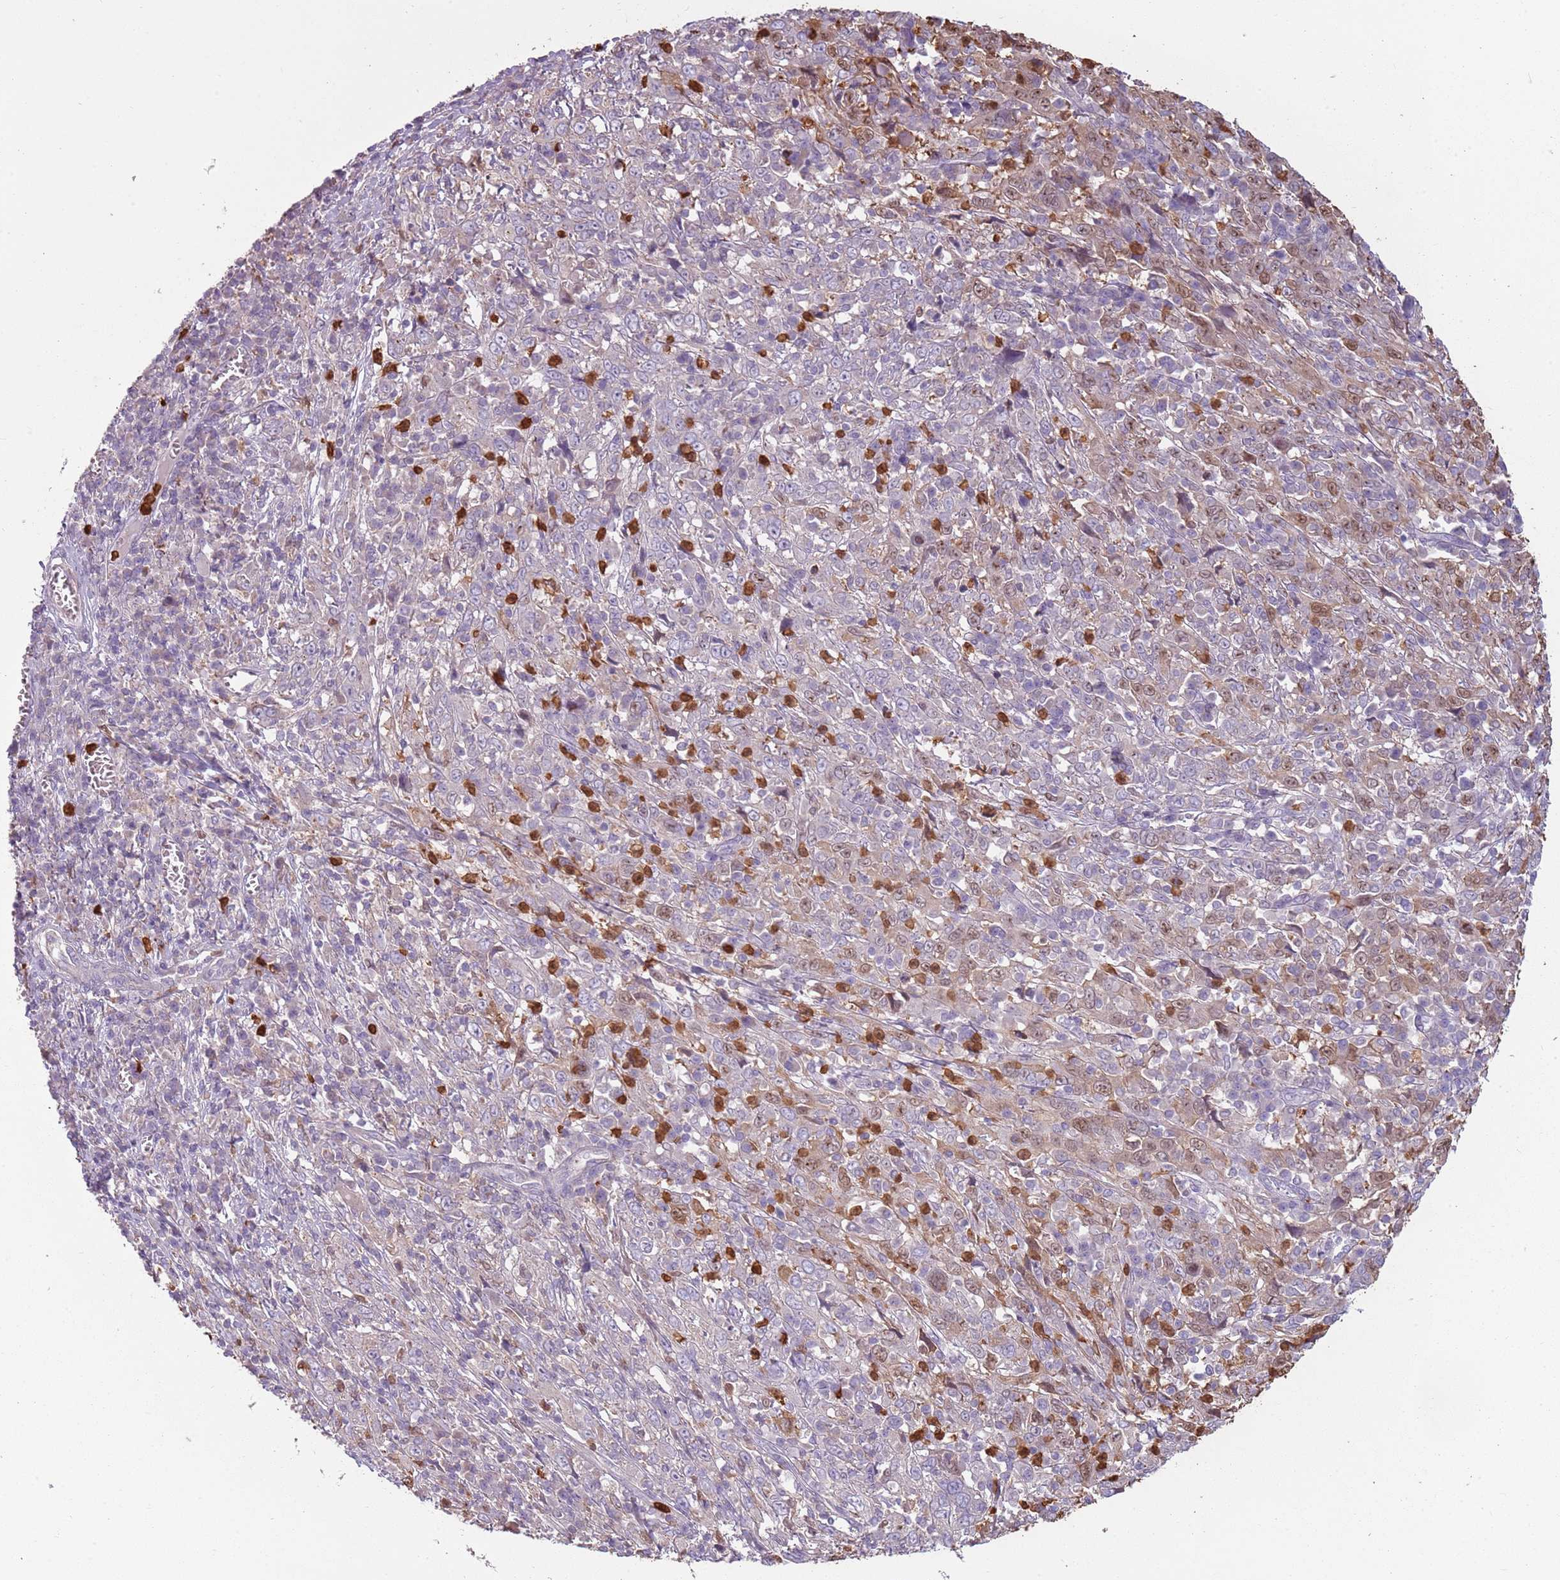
{"staining": {"intensity": "weak", "quantity": "<25%", "location": "cytoplasmic/membranous,nuclear"}, "tissue": "cervical cancer", "cell_type": "Tumor cells", "image_type": "cancer", "snomed": [{"axis": "morphology", "description": "Squamous cell carcinoma, NOS"}, {"axis": "topography", "description": "Cervix"}], "caption": "High magnification brightfield microscopy of cervical cancer (squamous cell carcinoma) stained with DAB (brown) and counterstained with hematoxylin (blue): tumor cells show no significant staining.", "gene": "SPAG4", "patient": {"sex": "female", "age": 46}}